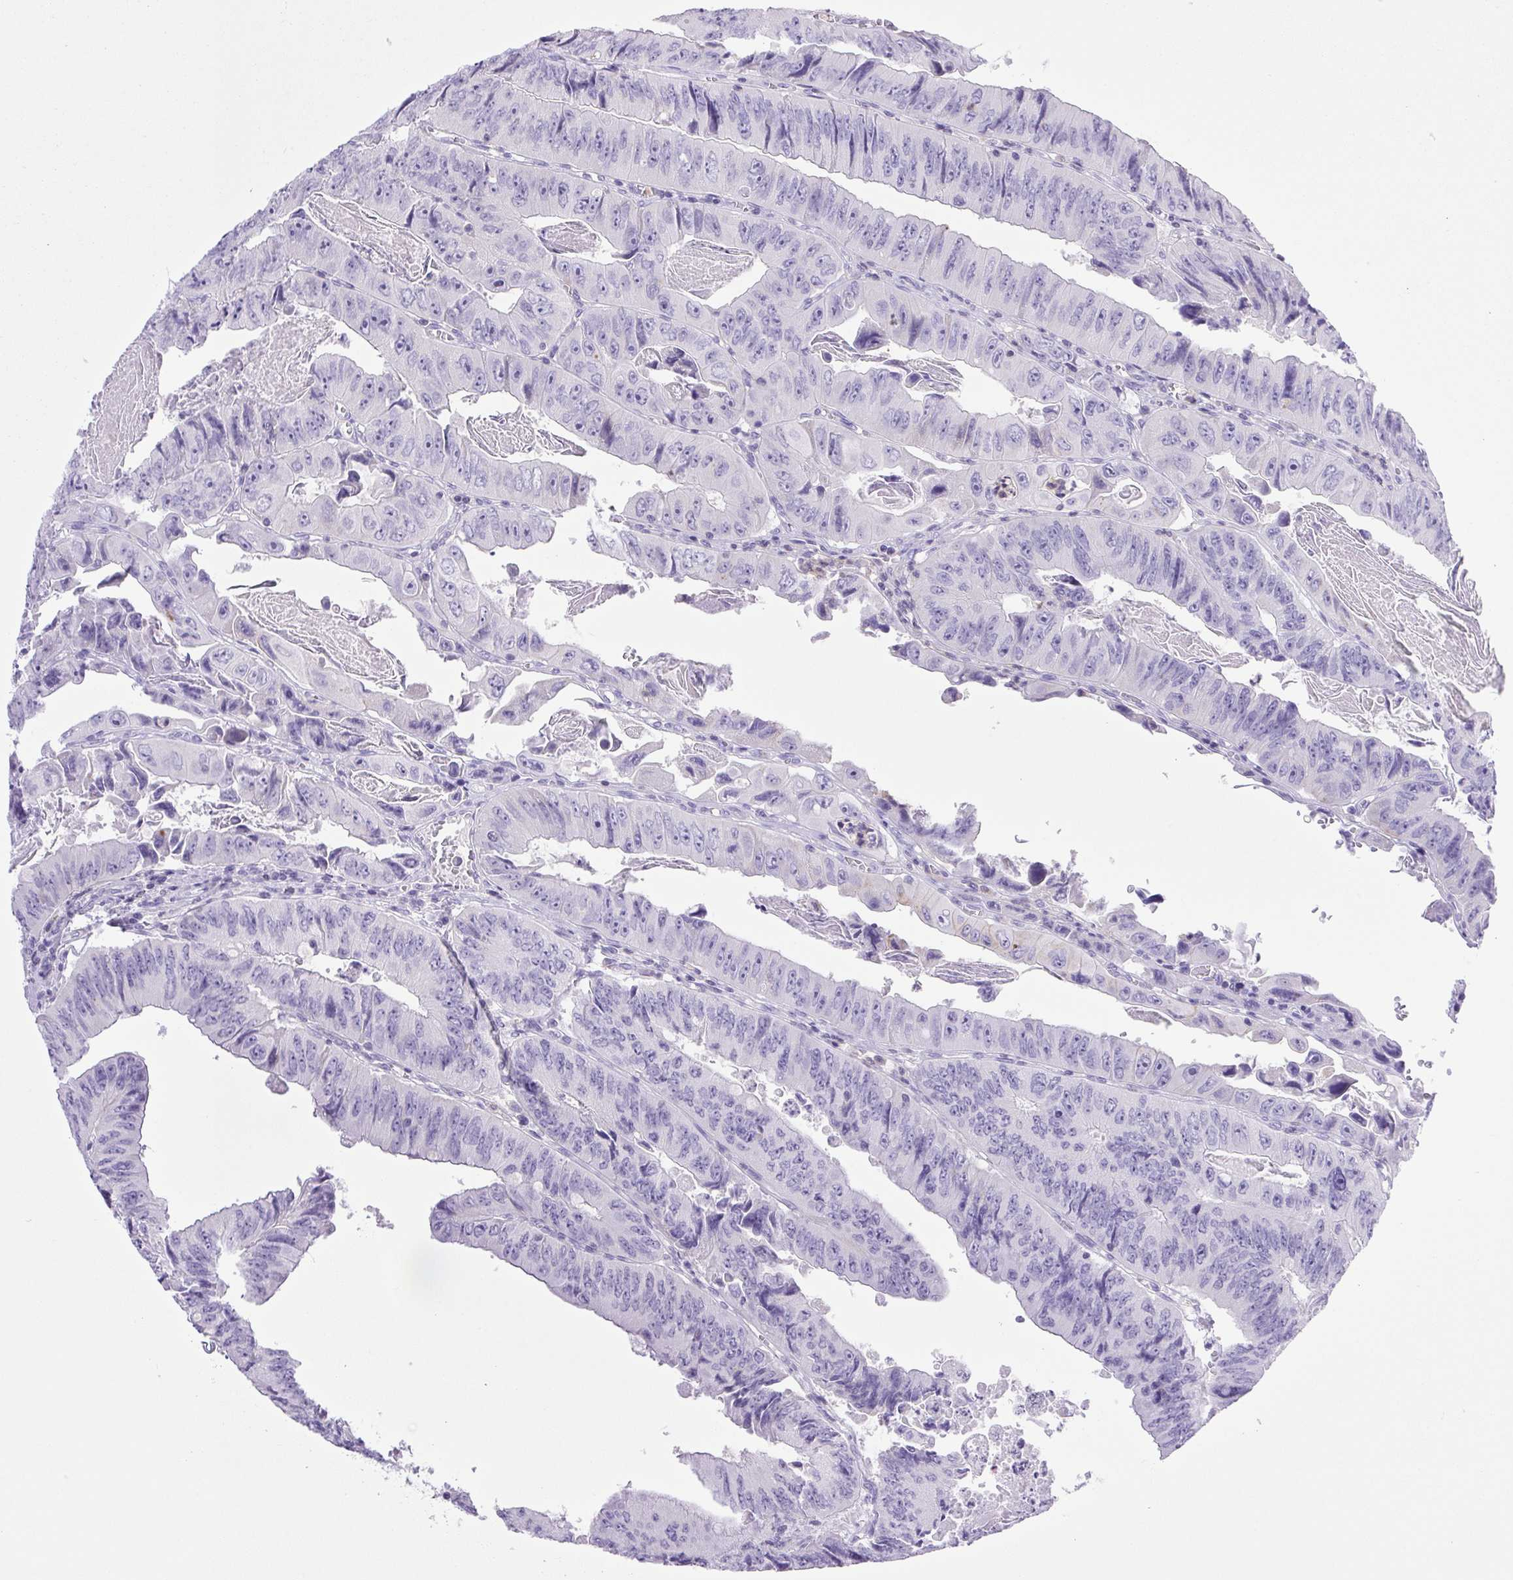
{"staining": {"intensity": "negative", "quantity": "none", "location": "none"}, "tissue": "colorectal cancer", "cell_type": "Tumor cells", "image_type": "cancer", "snomed": [{"axis": "morphology", "description": "Adenocarcinoma, NOS"}, {"axis": "topography", "description": "Colon"}], "caption": "The immunohistochemistry (IHC) micrograph has no significant staining in tumor cells of colorectal cancer tissue.", "gene": "SYNPR", "patient": {"sex": "female", "age": 84}}